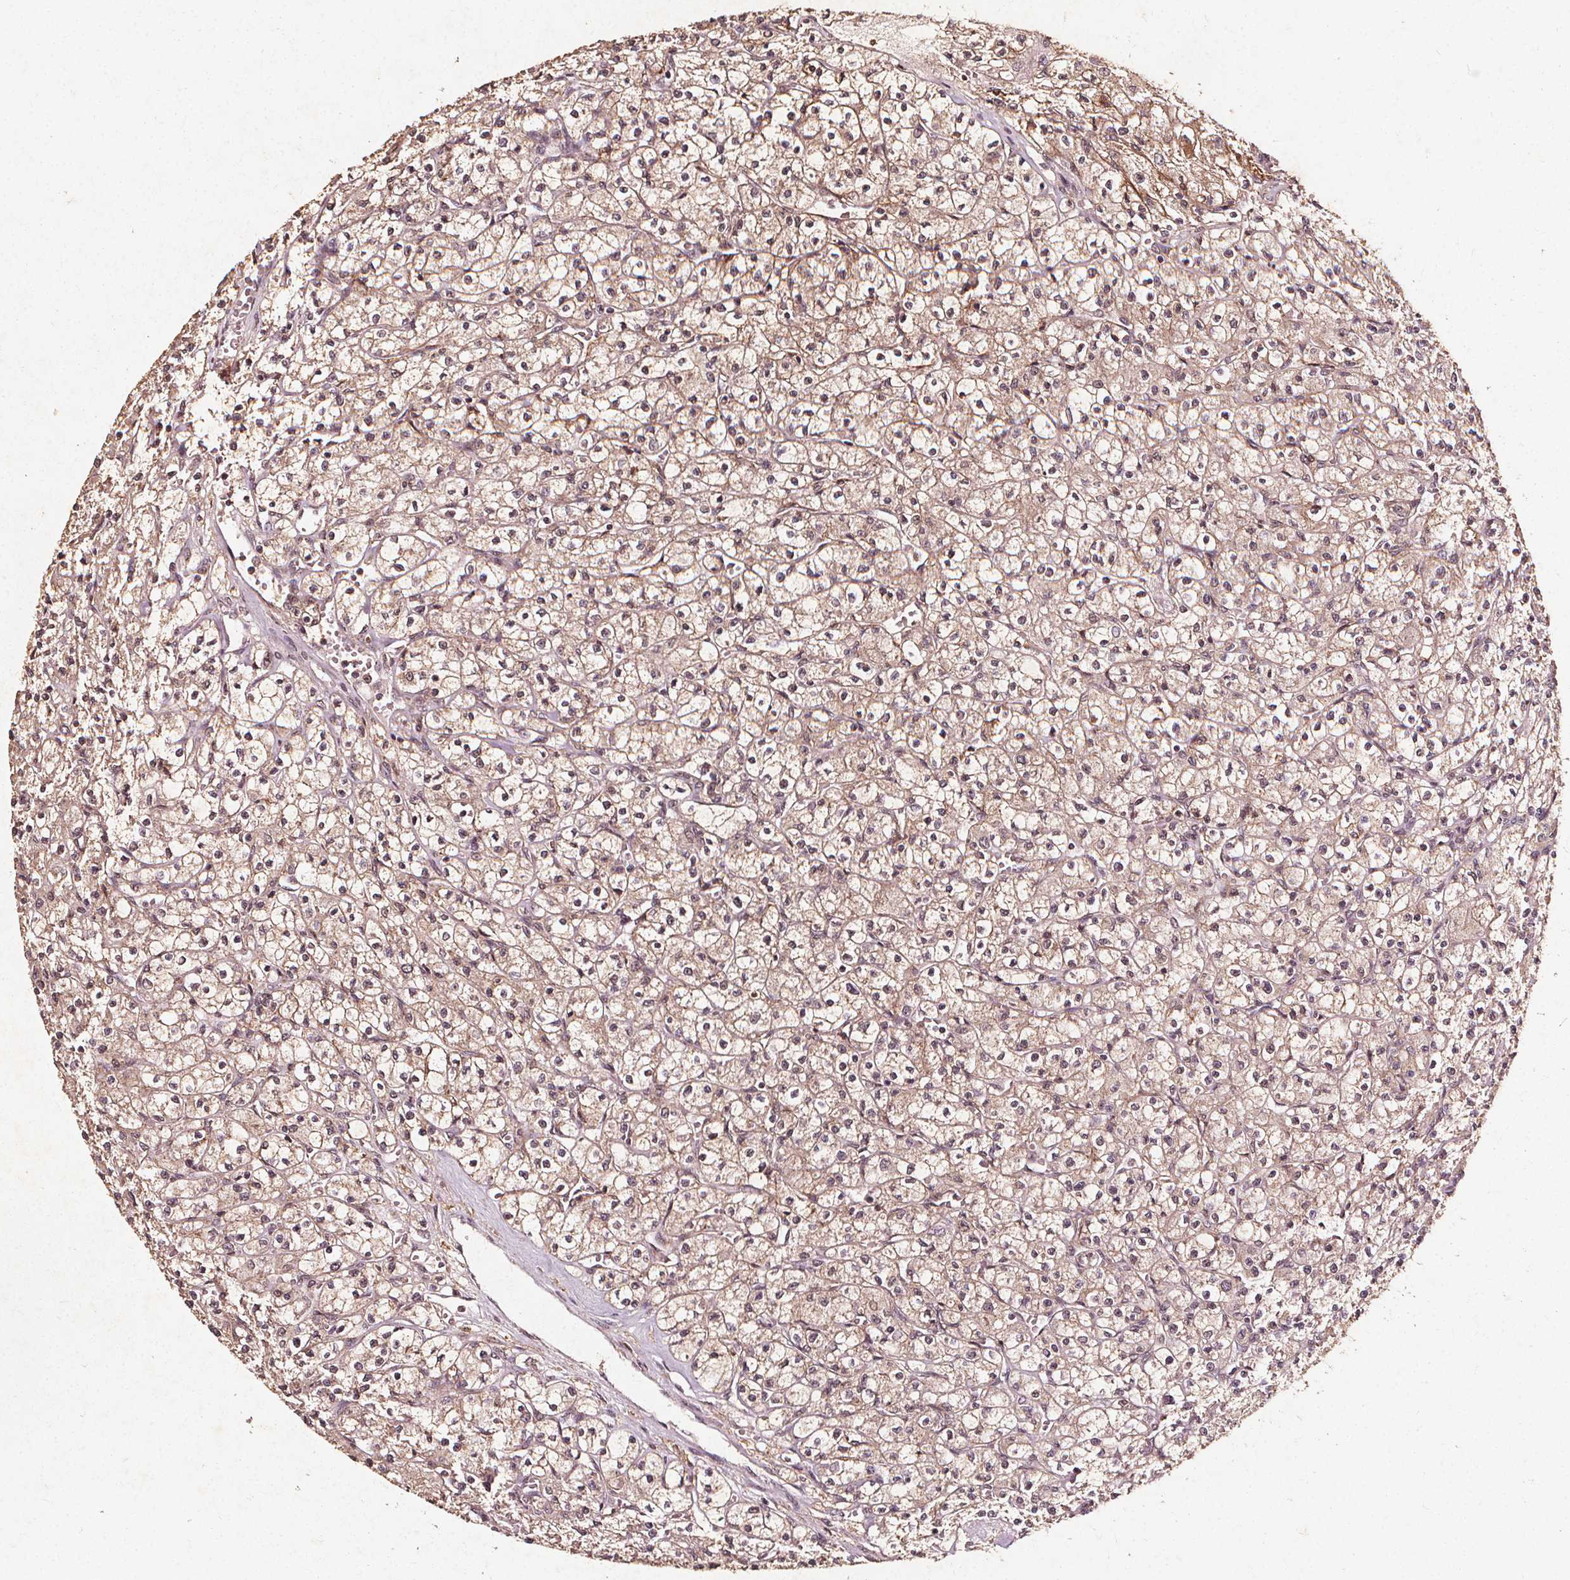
{"staining": {"intensity": "weak", "quantity": ">75%", "location": "cytoplasmic/membranous"}, "tissue": "renal cancer", "cell_type": "Tumor cells", "image_type": "cancer", "snomed": [{"axis": "morphology", "description": "Adenocarcinoma, NOS"}, {"axis": "topography", "description": "Kidney"}], "caption": "Renal cancer (adenocarcinoma) stained with immunohistochemistry demonstrates weak cytoplasmic/membranous positivity in about >75% of tumor cells. (DAB (3,3'-diaminobenzidine) IHC with brightfield microscopy, high magnification).", "gene": "ABCA1", "patient": {"sex": "female", "age": 70}}